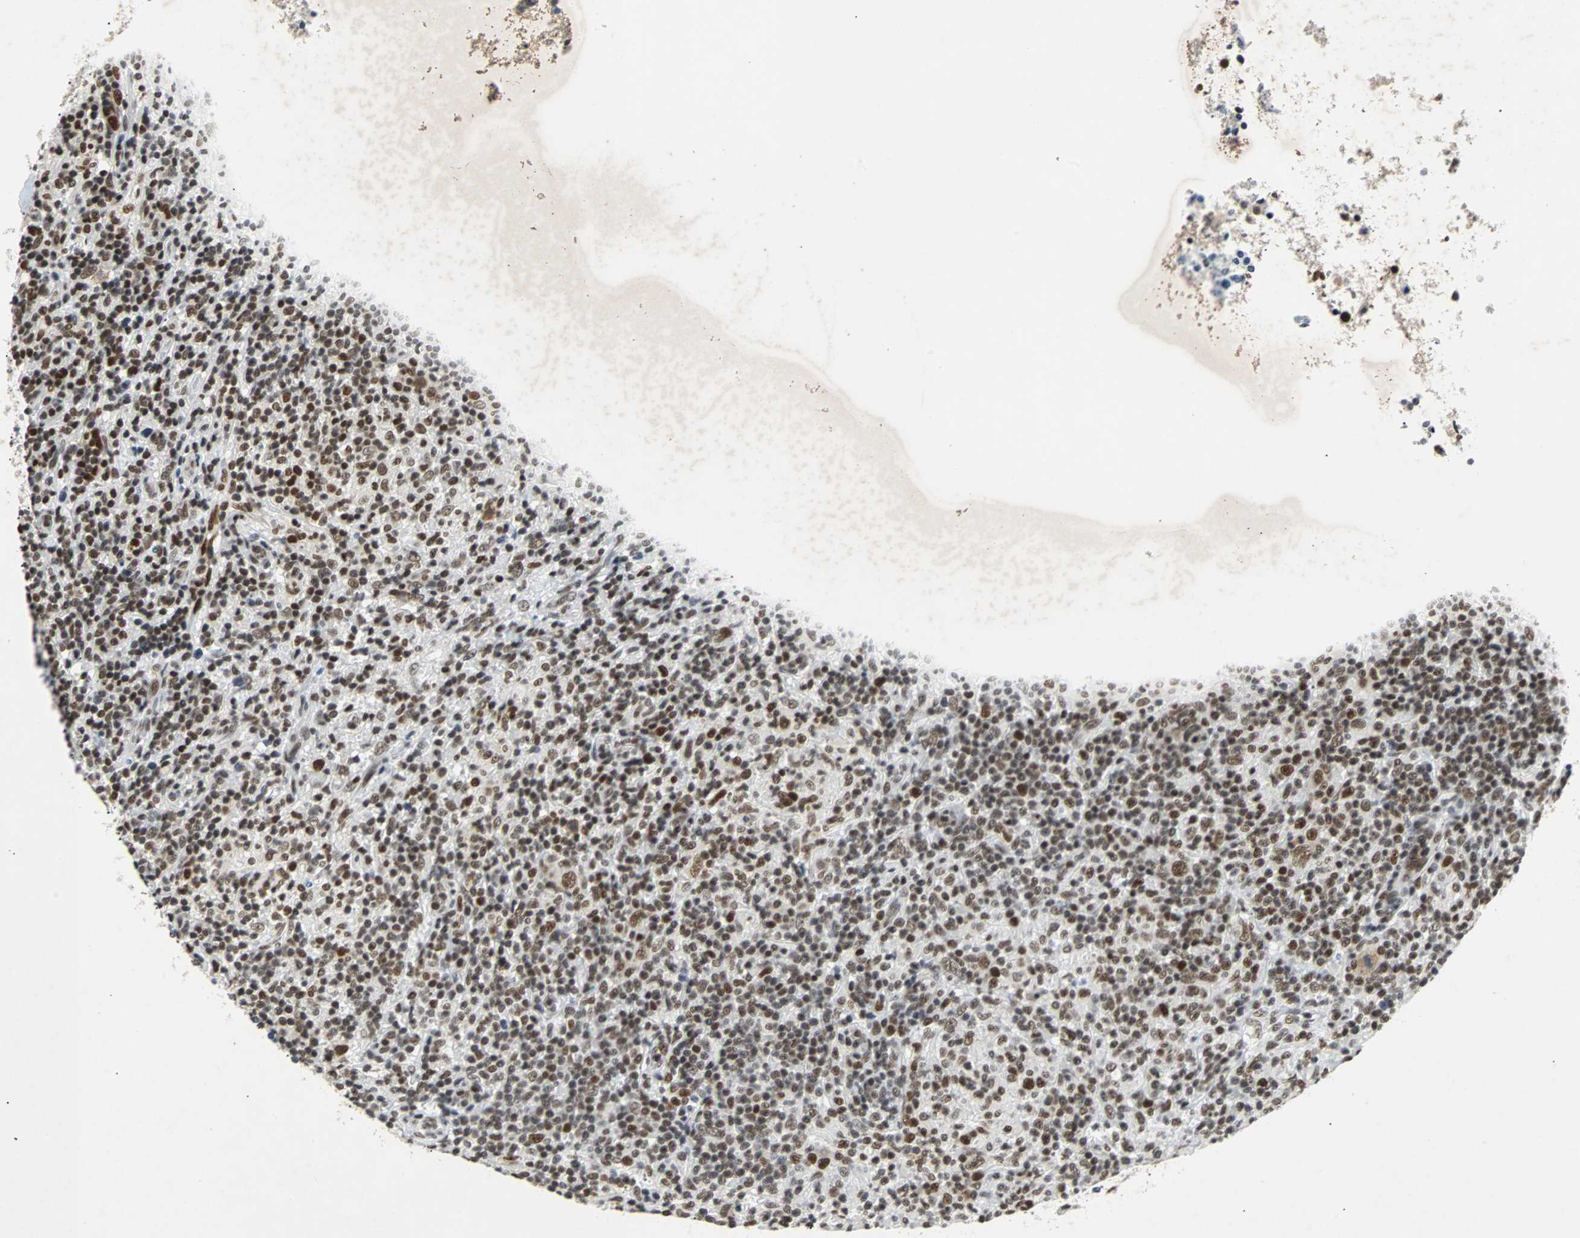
{"staining": {"intensity": "moderate", "quantity": ">75%", "location": "nuclear"}, "tissue": "lymphoma", "cell_type": "Tumor cells", "image_type": "cancer", "snomed": [{"axis": "morphology", "description": "Hodgkin's disease, NOS"}, {"axis": "topography", "description": "Lymph node"}], "caption": "Protein staining by immunohistochemistry reveals moderate nuclear expression in approximately >75% of tumor cells in lymphoma. (Stains: DAB (3,3'-diaminobenzidine) in brown, nuclei in blue, Microscopy: brightfield microscopy at high magnification).", "gene": "GATAD2A", "patient": {"sex": "male", "age": 70}}